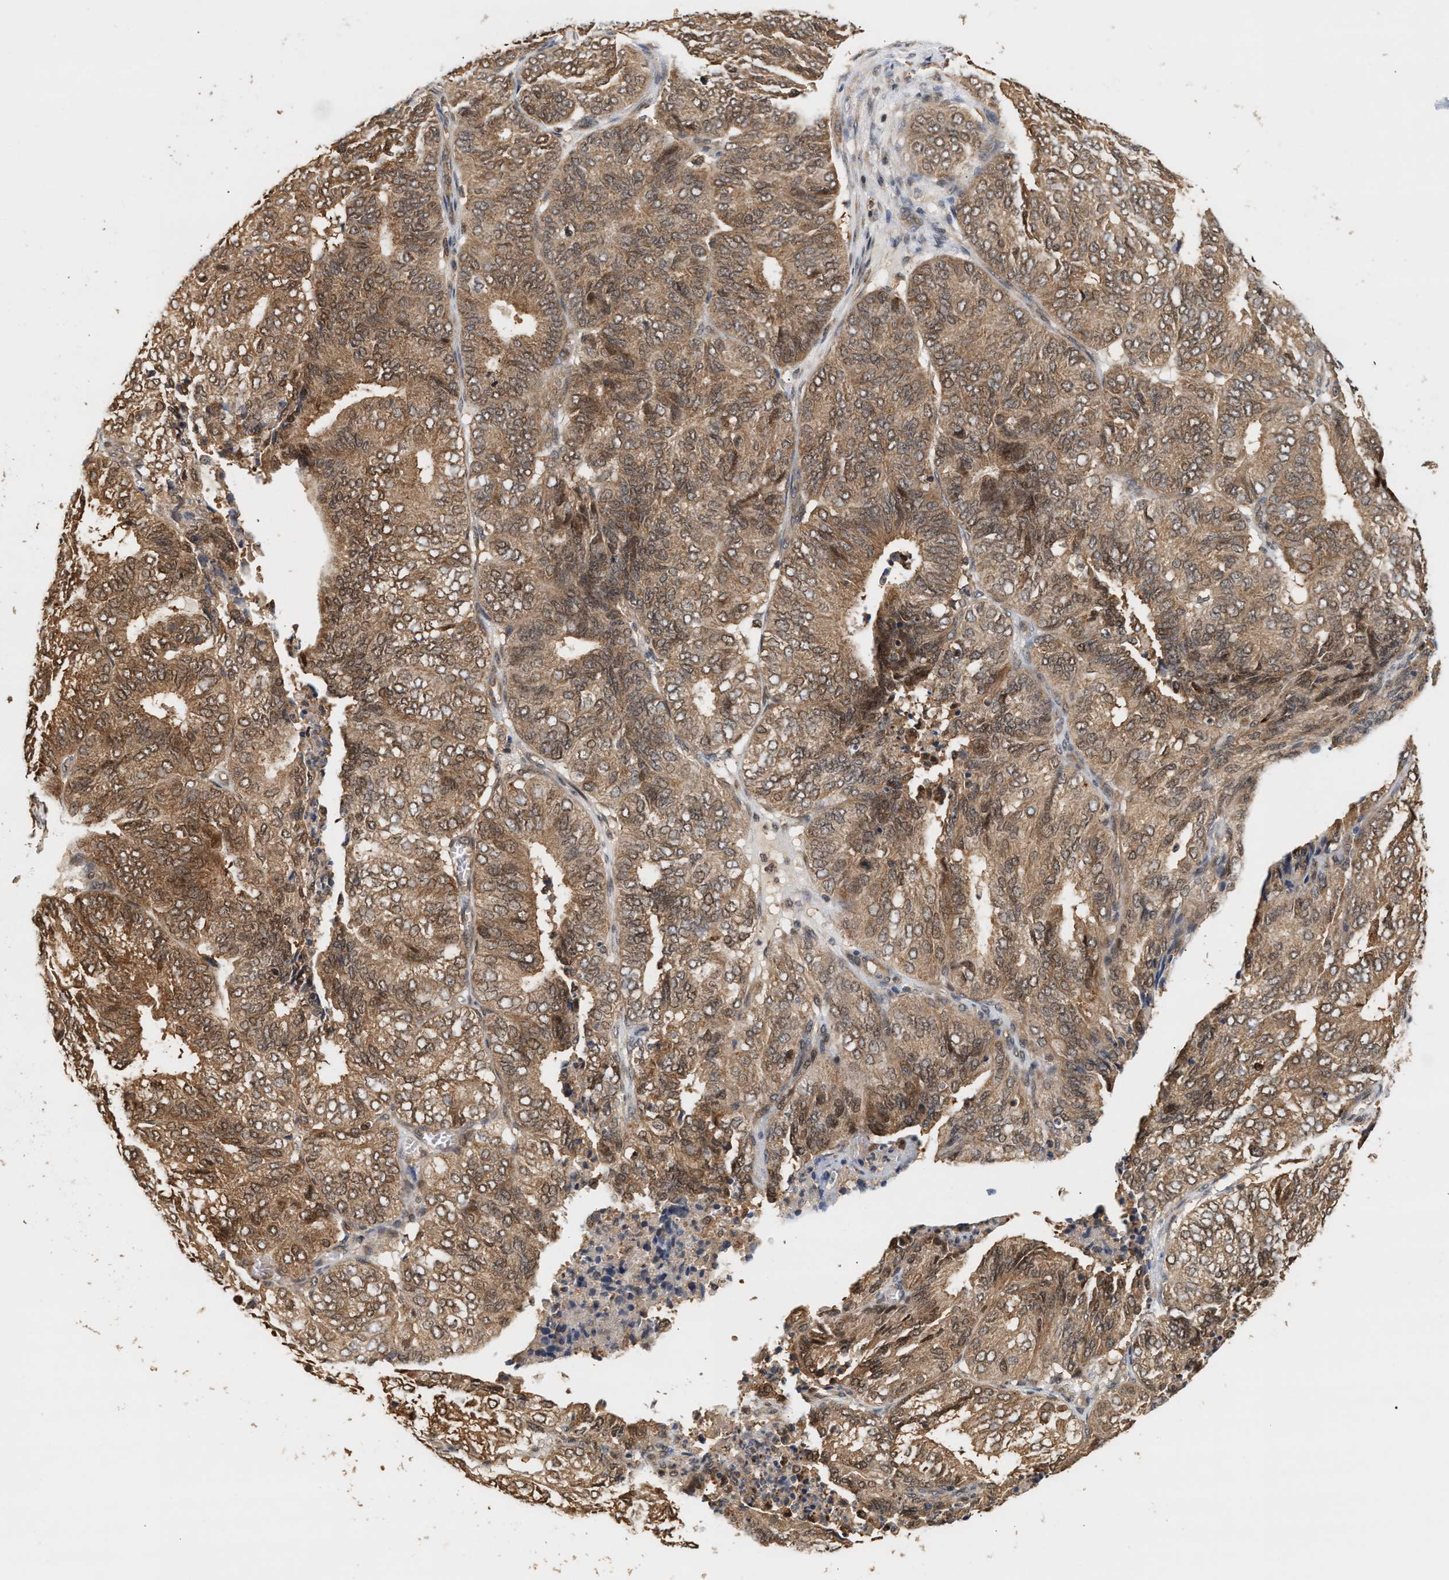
{"staining": {"intensity": "moderate", "quantity": ">75%", "location": "cytoplasmic/membranous,nuclear"}, "tissue": "endometrial cancer", "cell_type": "Tumor cells", "image_type": "cancer", "snomed": [{"axis": "morphology", "description": "Adenocarcinoma, NOS"}, {"axis": "topography", "description": "Uterus"}], "caption": "IHC photomicrograph of neoplastic tissue: human endometrial adenocarcinoma stained using IHC demonstrates medium levels of moderate protein expression localized specifically in the cytoplasmic/membranous and nuclear of tumor cells, appearing as a cytoplasmic/membranous and nuclear brown color.", "gene": "ABHD5", "patient": {"sex": "female", "age": 60}}